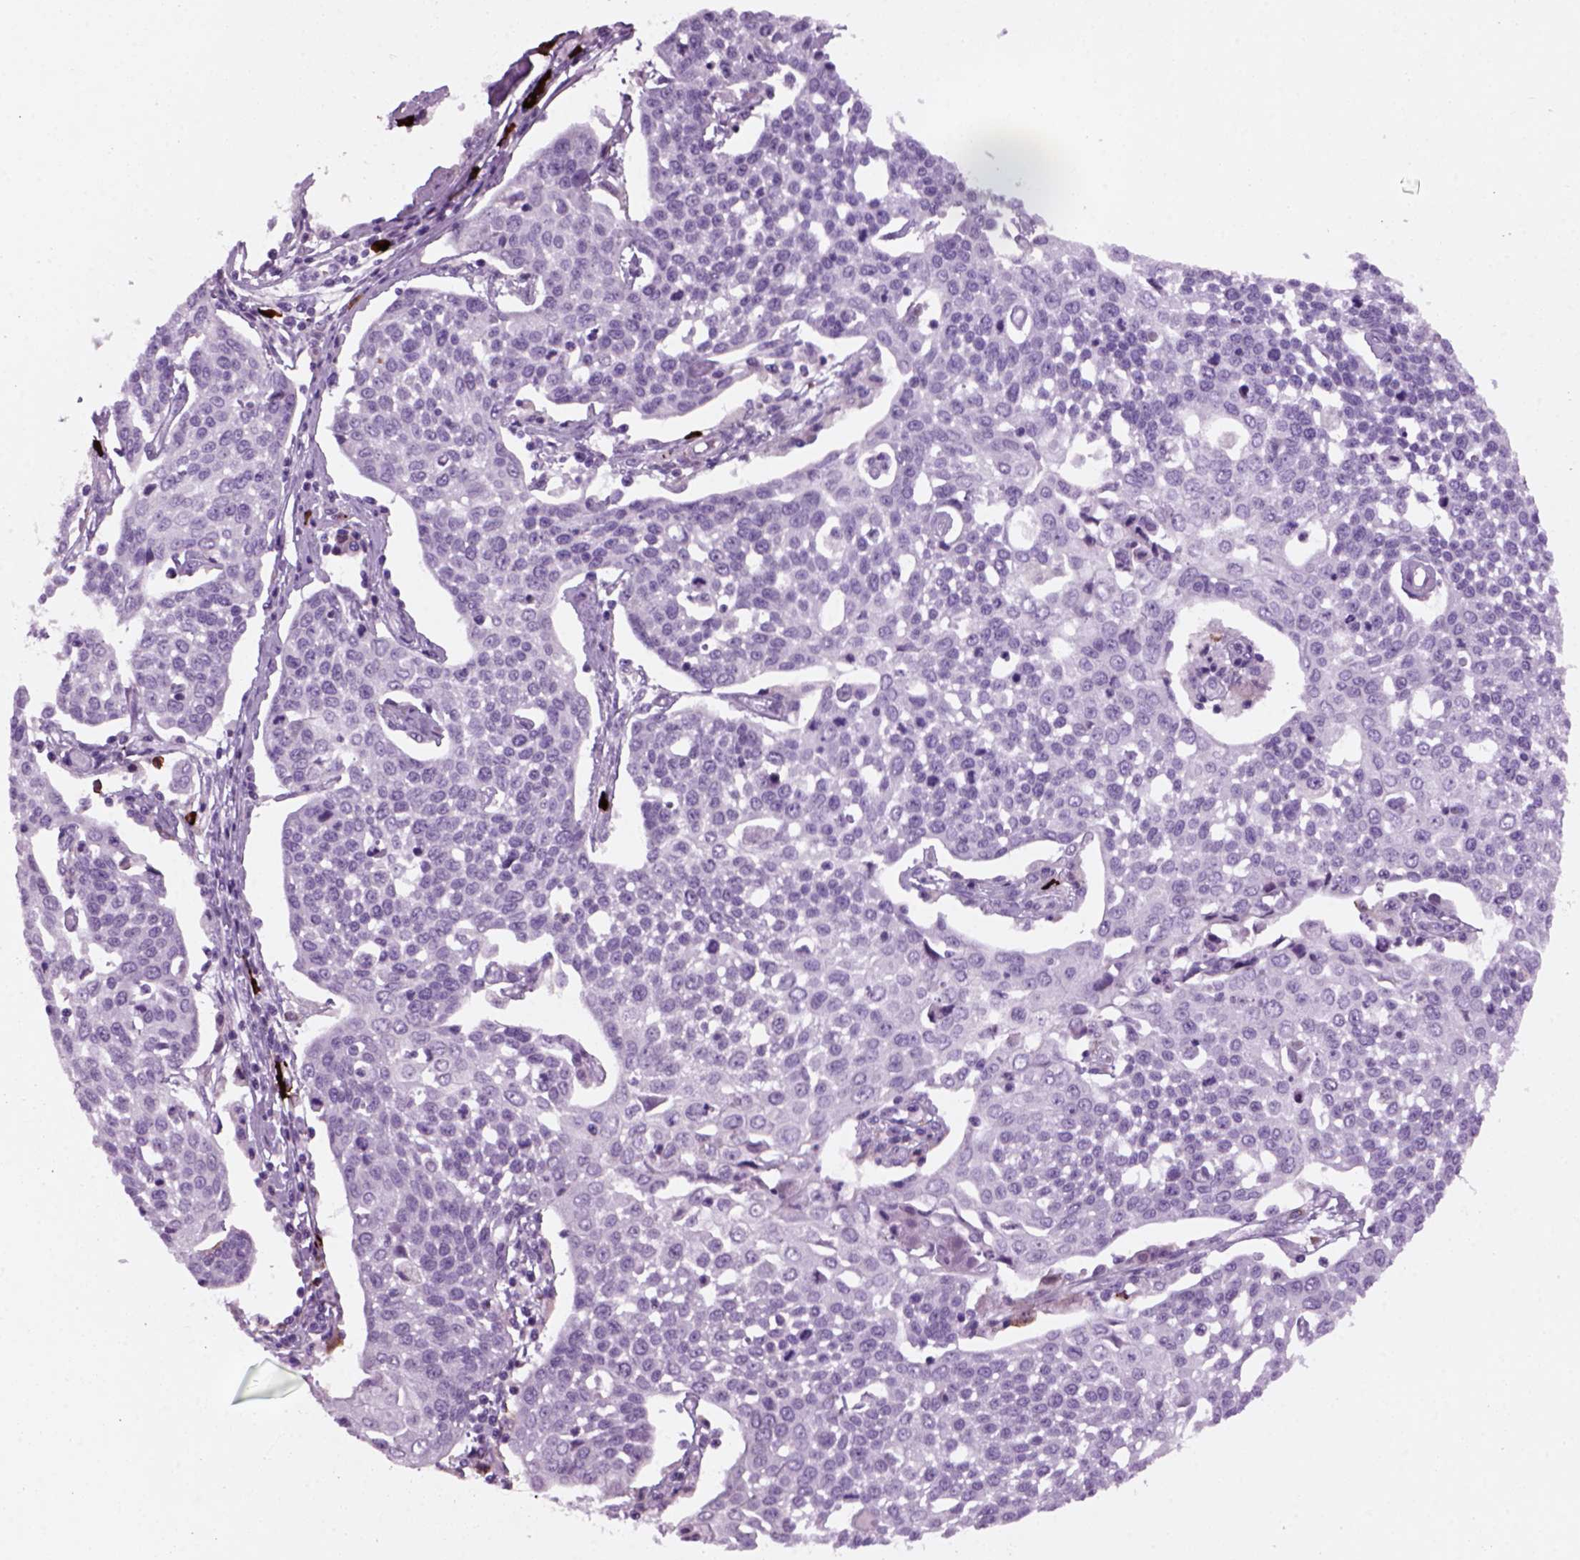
{"staining": {"intensity": "negative", "quantity": "none", "location": "none"}, "tissue": "cervical cancer", "cell_type": "Tumor cells", "image_type": "cancer", "snomed": [{"axis": "morphology", "description": "Squamous cell carcinoma, NOS"}, {"axis": "topography", "description": "Cervix"}], "caption": "The immunohistochemistry (IHC) histopathology image has no significant staining in tumor cells of squamous cell carcinoma (cervical) tissue.", "gene": "MZB1", "patient": {"sex": "female", "age": 34}}